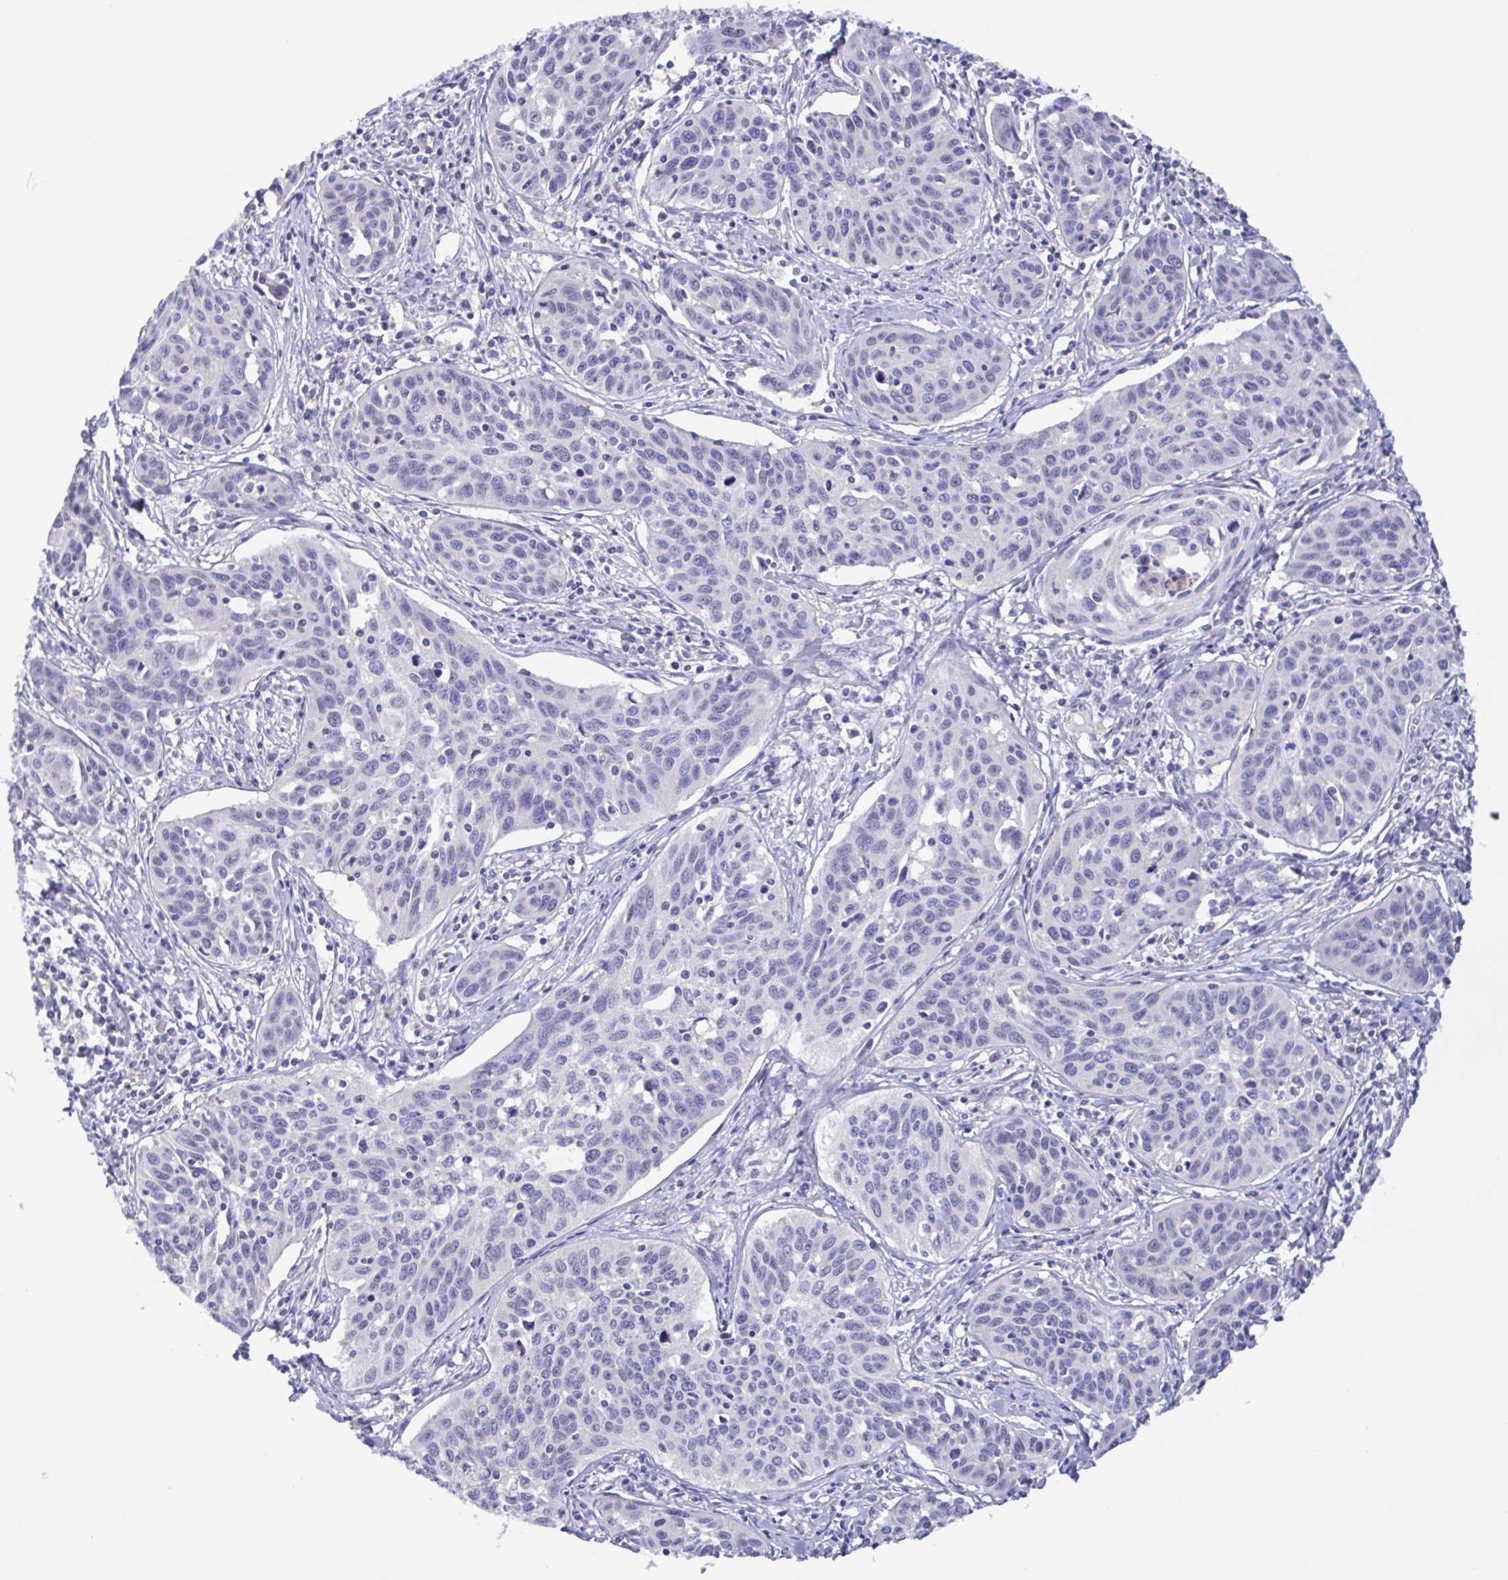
{"staining": {"intensity": "negative", "quantity": "none", "location": "none"}, "tissue": "cervical cancer", "cell_type": "Tumor cells", "image_type": "cancer", "snomed": [{"axis": "morphology", "description": "Squamous cell carcinoma, NOS"}, {"axis": "topography", "description": "Cervix"}], "caption": "High power microscopy photomicrograph of an immunohistochemistry image of squamous cell carcinoma (cervical), revealing no significant staining in tumor cells.", "gene": "LDHC", "patient": {"sex": "female", "age": 31}}